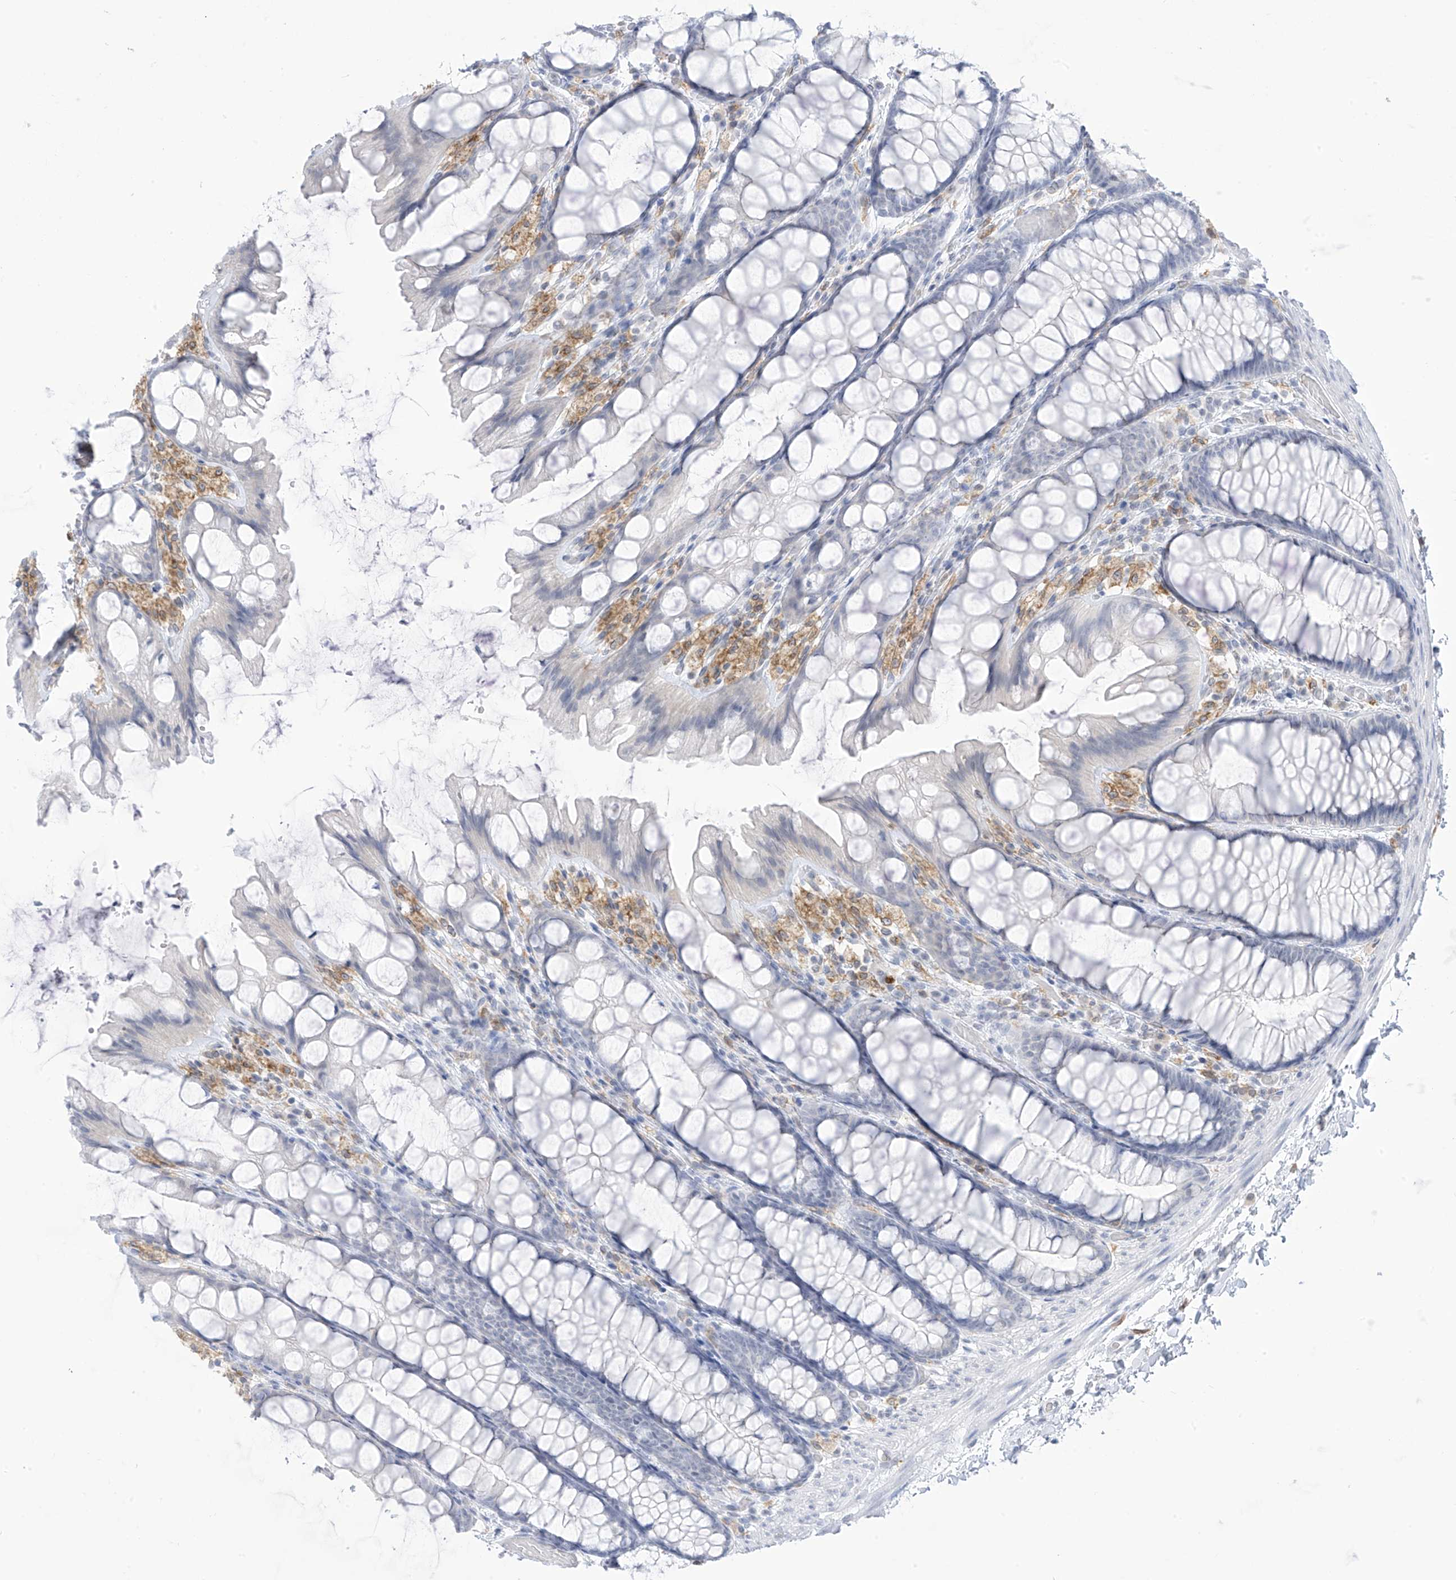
{"staining": {"intensity": "negative", "quantity": "none", "location": "none"}, "tissue": "colon", "cell_type": "Endothelial cells", "image_type": "normal", "snomed": [{"axis": "morphology", "description": "Normal tissue, NOS"}, {"axis": "topography", "description": "Colon"}], "caption": "Immunohistochemistry of benign colon displays no staining in endothelial cells.", "gene": "TBXAS1", "patient": {"sex": "male", "age": 47}}